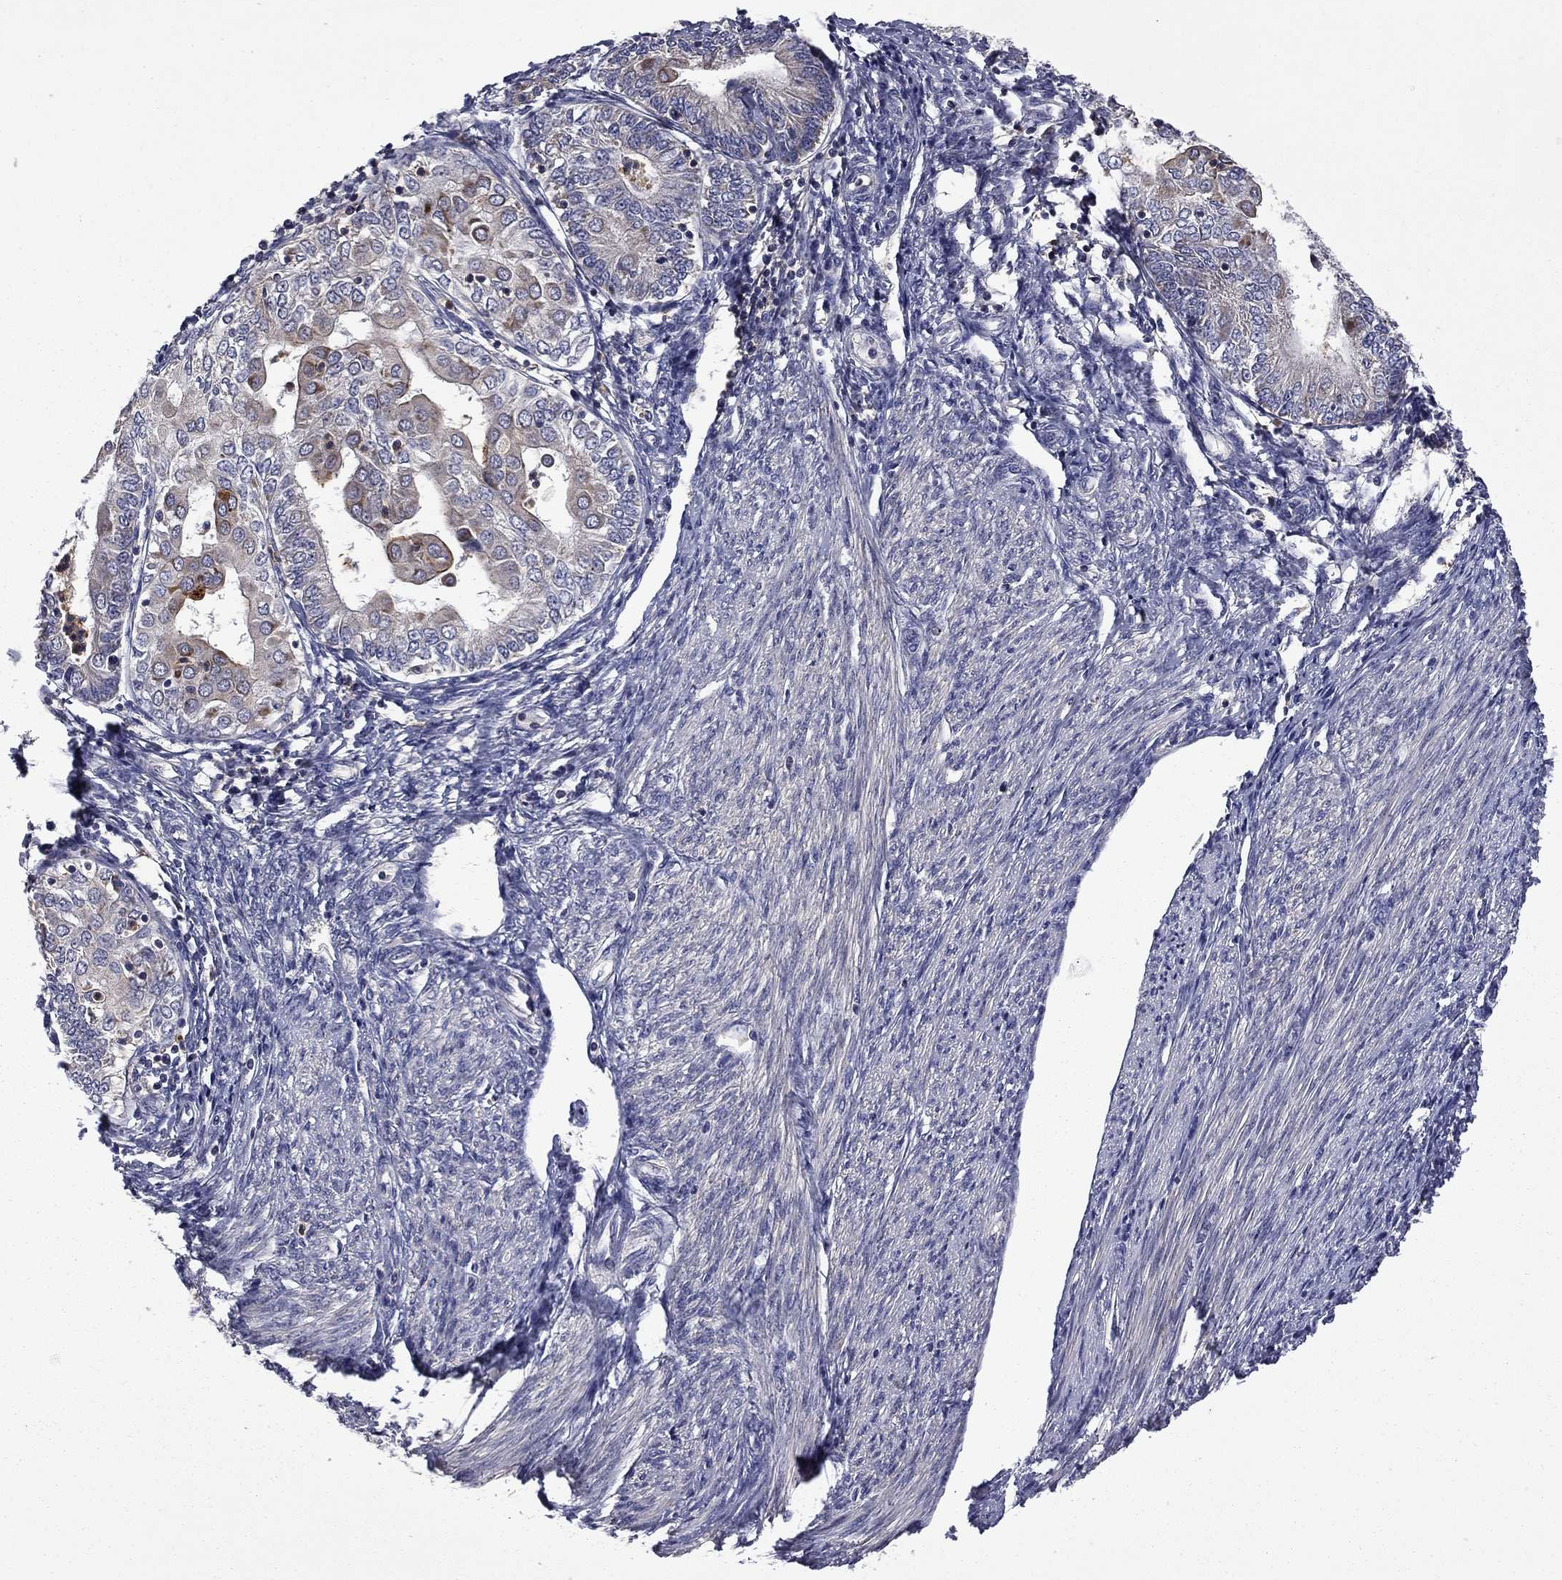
{"staining": {"intensity": "strong", "quantity": "<25%", "location": "cytoplasmic/membranous"}, "tissue": "endometrial cancer", "cell_type": "Tumor cells", "image_type": "cancer", "snomed": [{"axis": "morphology", "description": "Adenocarcinoma, NOS"}, {"axis": "topography", "description": "Endometrium"}], "caption": "DAB immunohistochemical staining of endometrial cancer (adenocarcinoma) demonstrates strong cytoplasmic/membranous protein expression in about <25% of tumor cells.", "gene": "CEACAM7", "patient": {"sex": "female", "age": 68}}